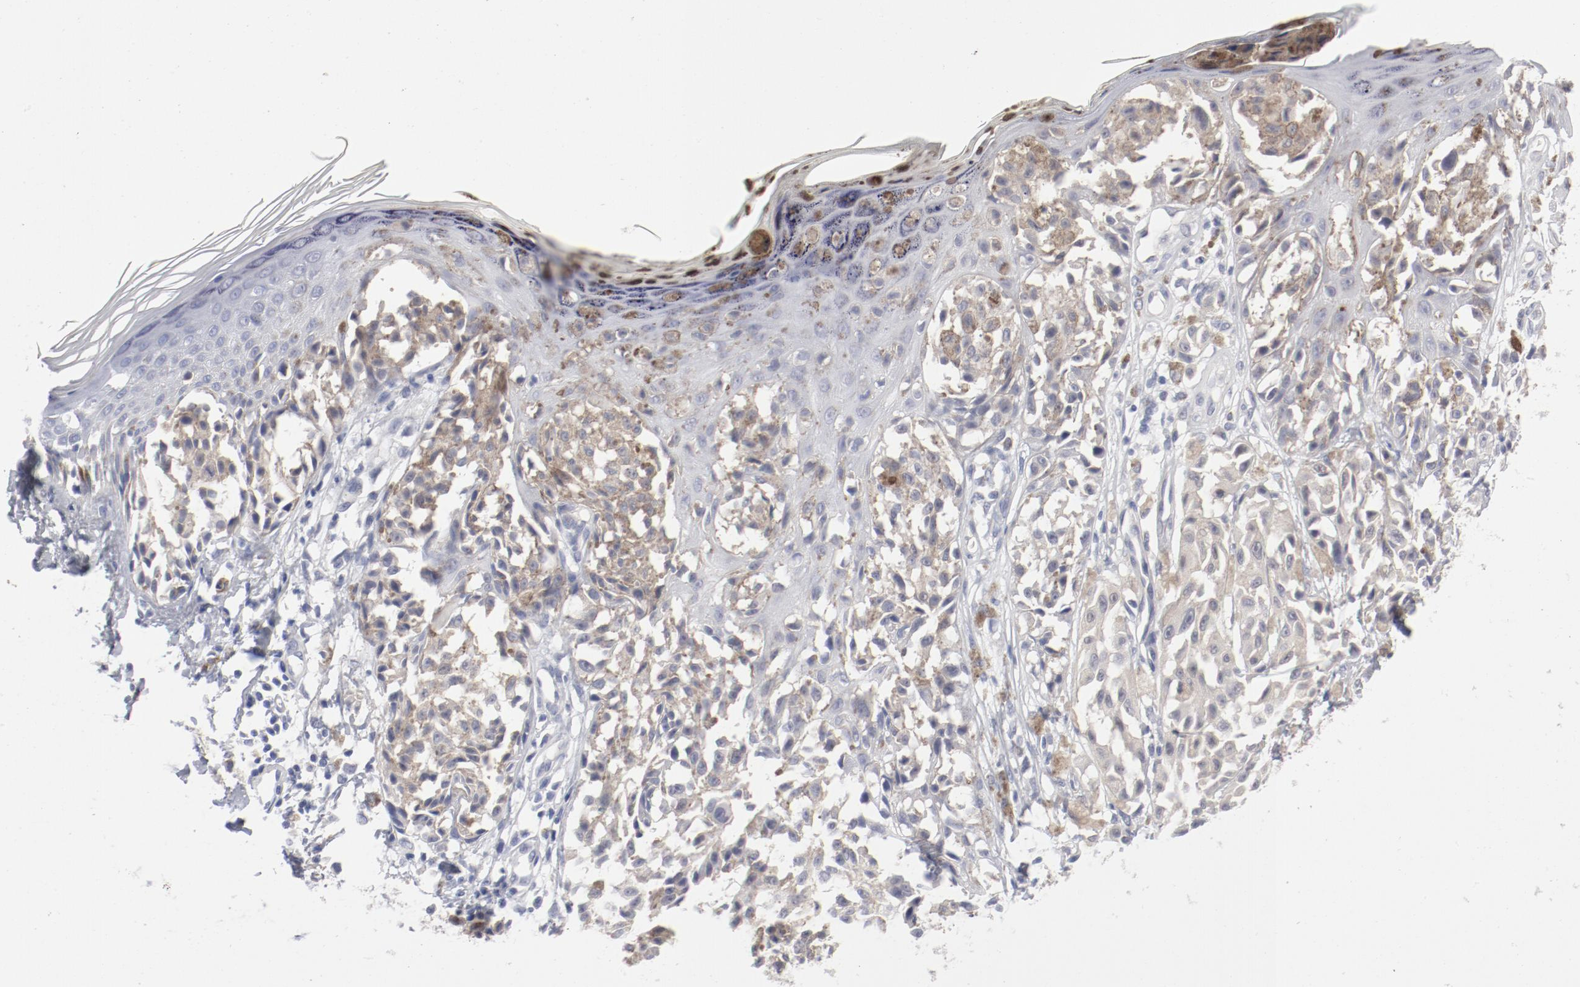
{"staining": {"intensity": "weak", "quantity": "<25%", "location": "cytoplasmic/membranous"}, "tissue": "melanoma", "cell_type": "Tumor cells", "image_type": "cancer", "snomed": [{"axis": "morphology", "description": "Malignant melanoma, NOS"}, {"axis": "topography", "description": "Skin"}], "caption": "This is a micrograph of immunohistochemistry staining of malignant melanoma, which shows no staining in tumor cells.", "gene": "SH3BGR", "patient": {"sex": "female", "age": 38}}